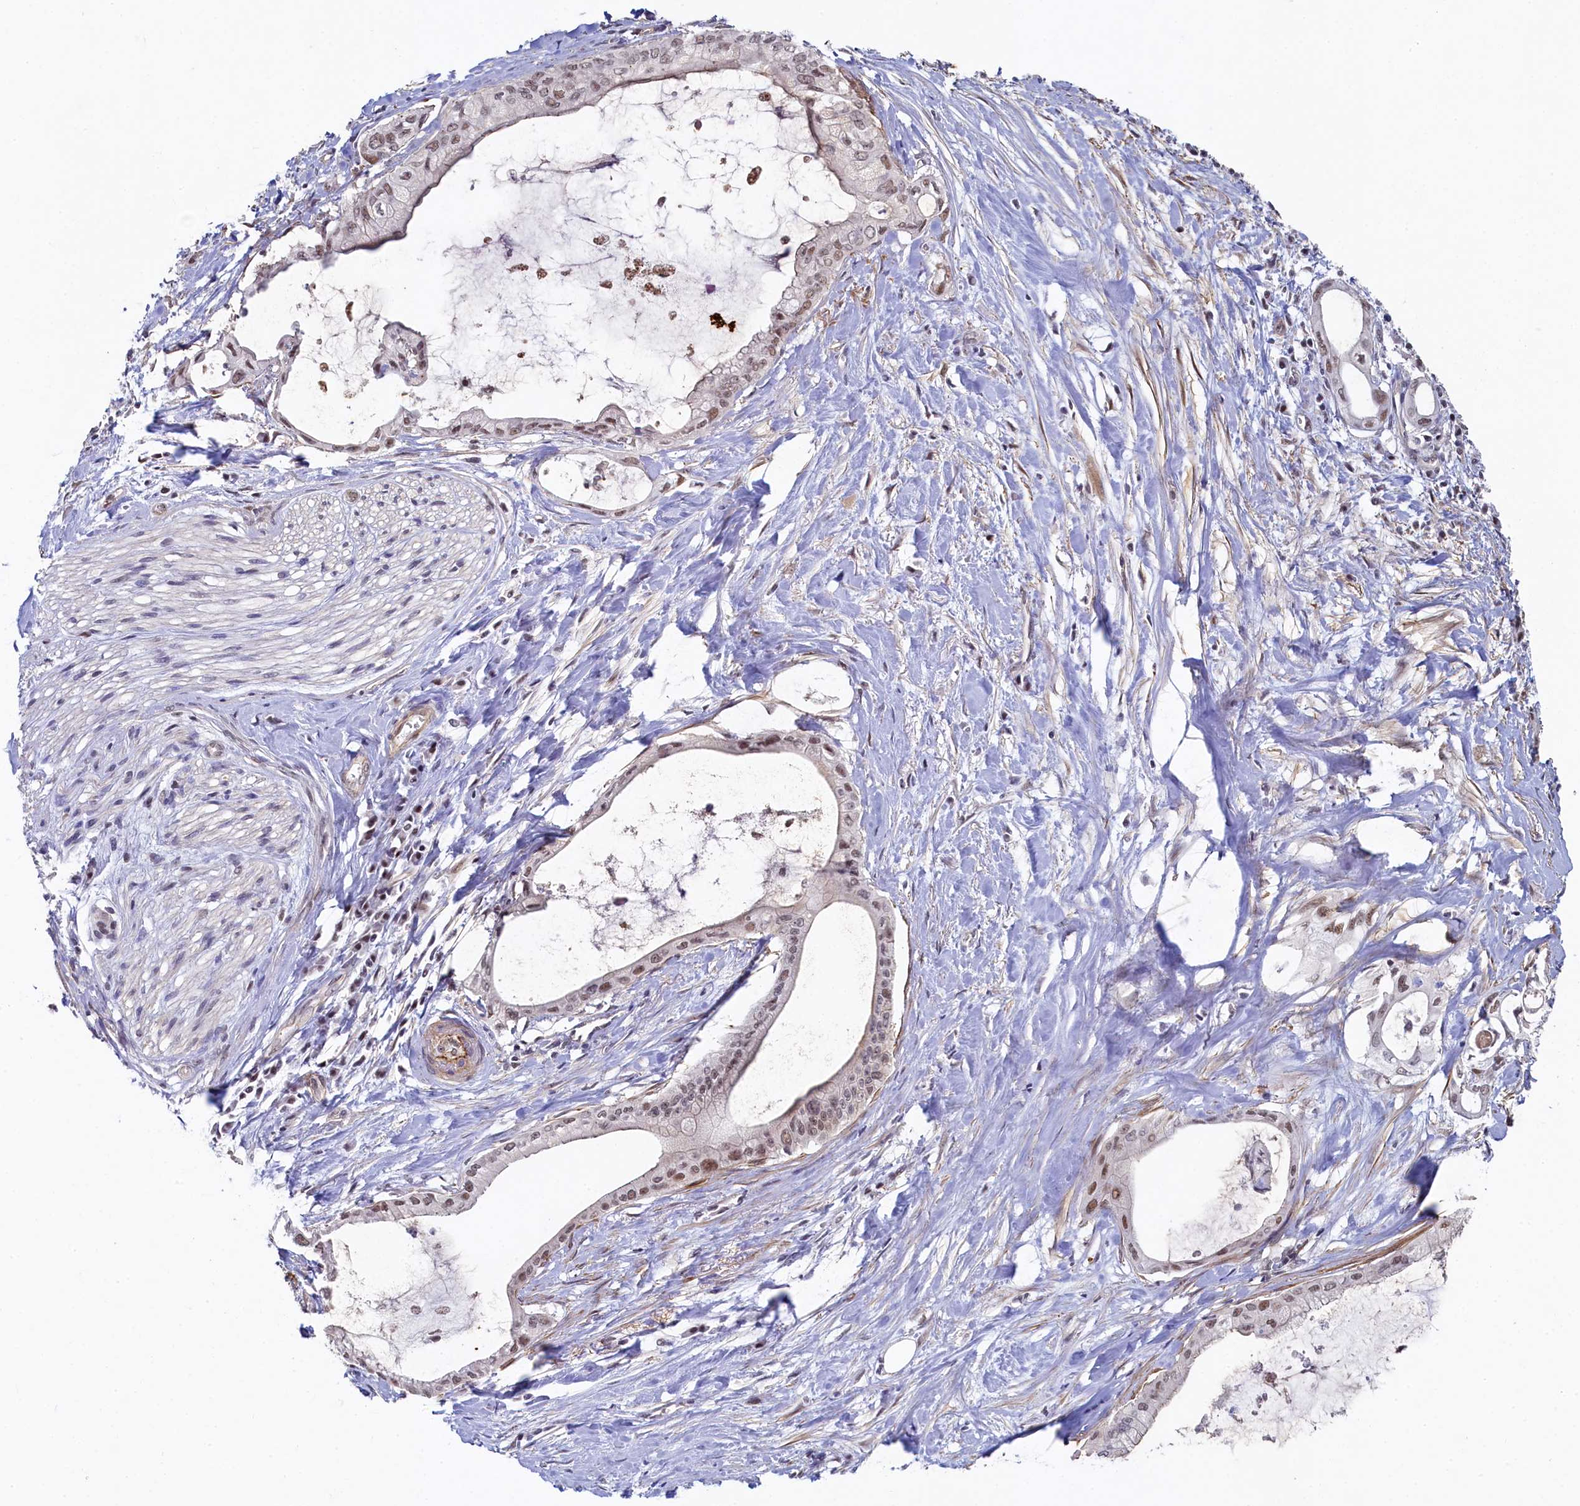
{"staining": {"intensity": "moderate", "quantity": ">75%", "location": "nuclear"}, "tissue": "pancreatic cancer", "cell_type": "Tumor cells", "image_type": "cancer", "snomed": [{"axis": "morphology", "description": "Adenocarcinoma, NOS"}, {"axis": "topography", "description": "Pancreas"}], "caption": "The immunohistochemical stain labels moderate nuclear staining in tumor cells of pancreatic cancer (adenocarcinoma) tissue. The staining was performed using DAB (3,3'-diaminobenzidine), with brown indicating positive protein expression. Nuclei are stained blue with hematoxylin.", "gene": "INTS14", "patient": {"sex": "male", "age": 72}}